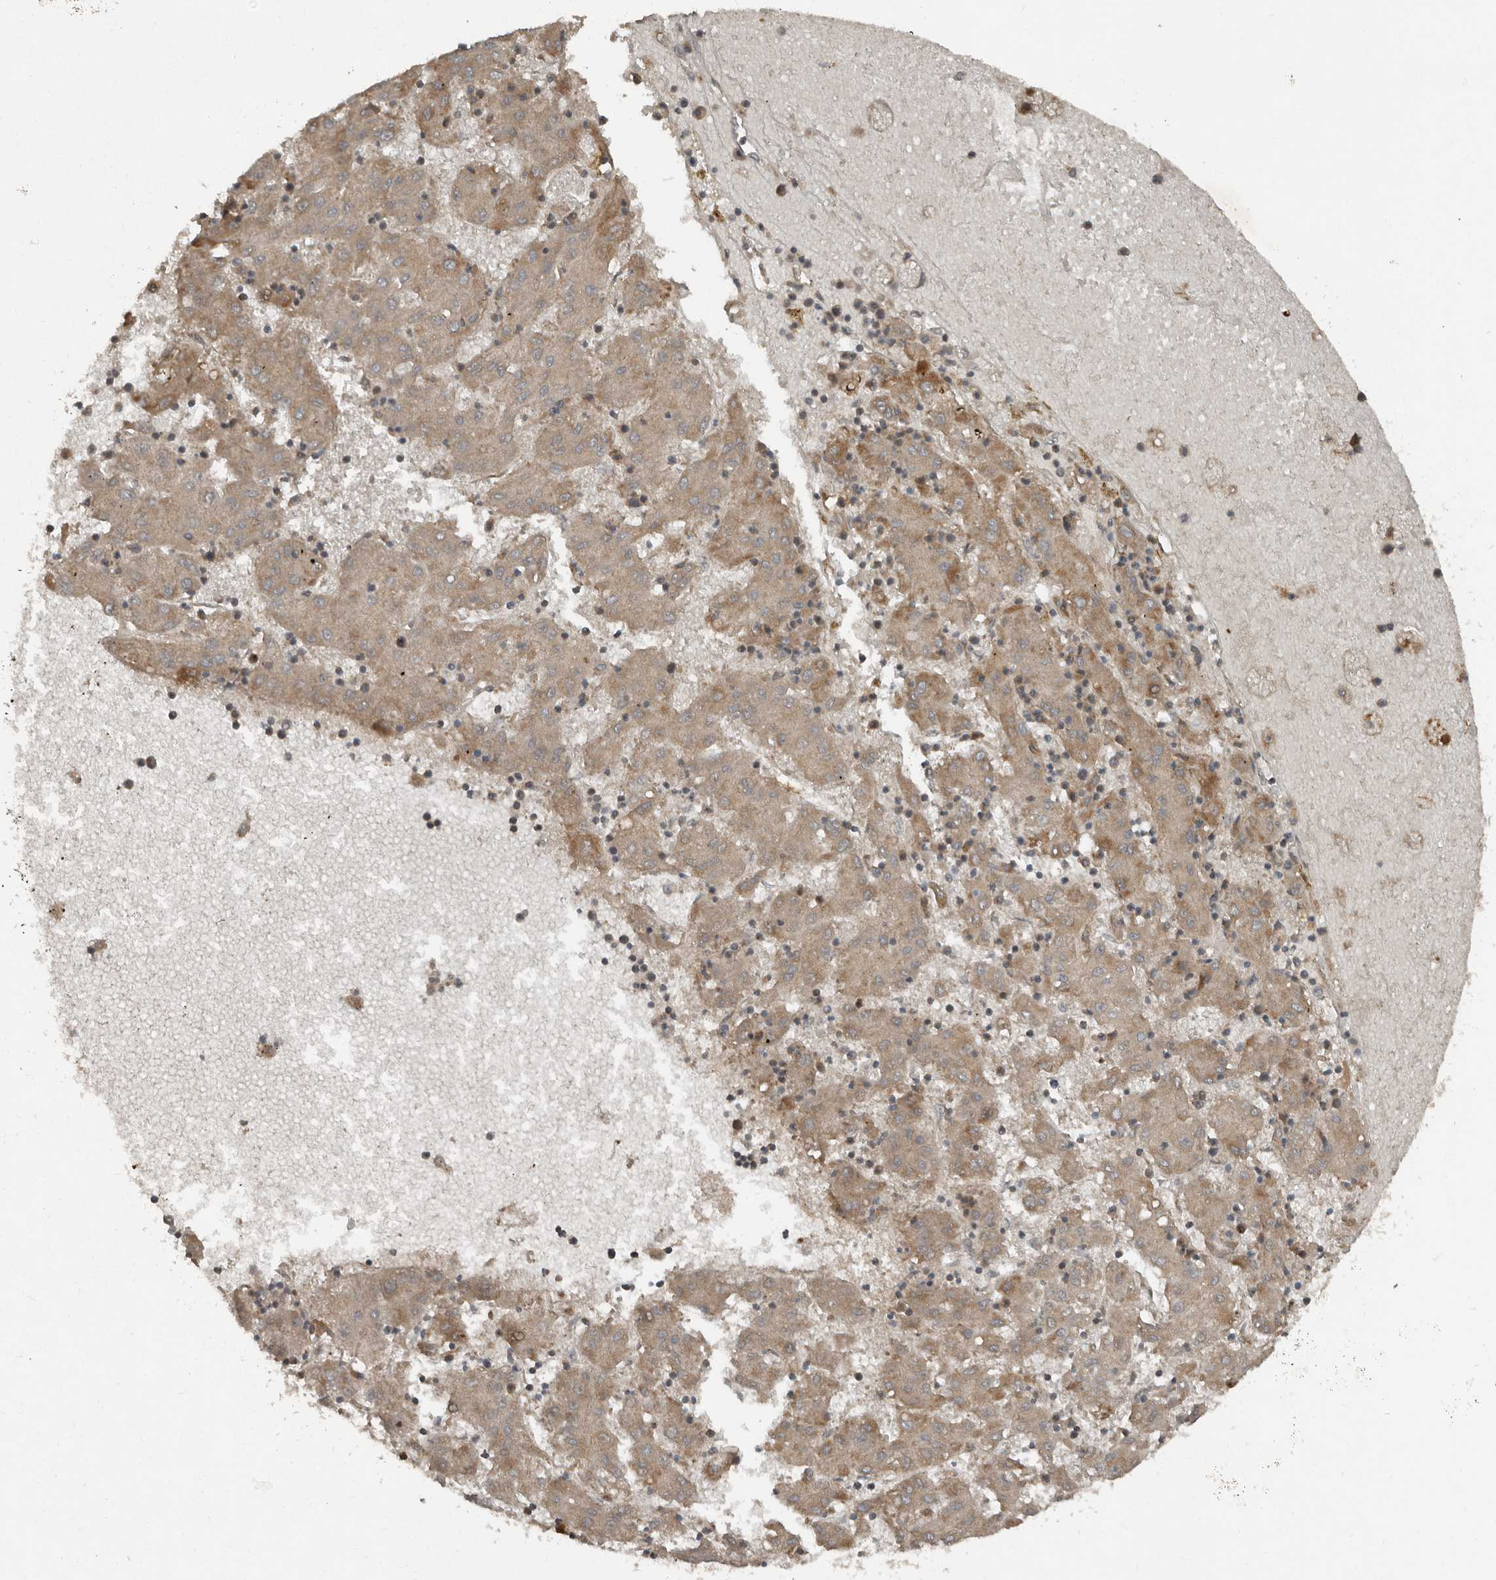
{"staining": {"intensity": "moderate", "quantity": ">75%", "location": "cytoplasmic/membranous"}, "tissue": "liver cancer", "cell_type": "Tumor cells", "image_type": "cancer", "snomed": [{"axis": "morphology", "description": "Carcinoma, Hepatocellular, NOS"}, {"axis": "topography", "description": "Liver"}], "caption": "There is medium levels of moderate cytoplasmic/membranous positivity in tumor cells of liver hepatocellular carcinoma, as demonstrated by immunohistochemical staining (brown color).", "gene": "SLC6A7", "patient": {"sex": "male", "age": 72}}